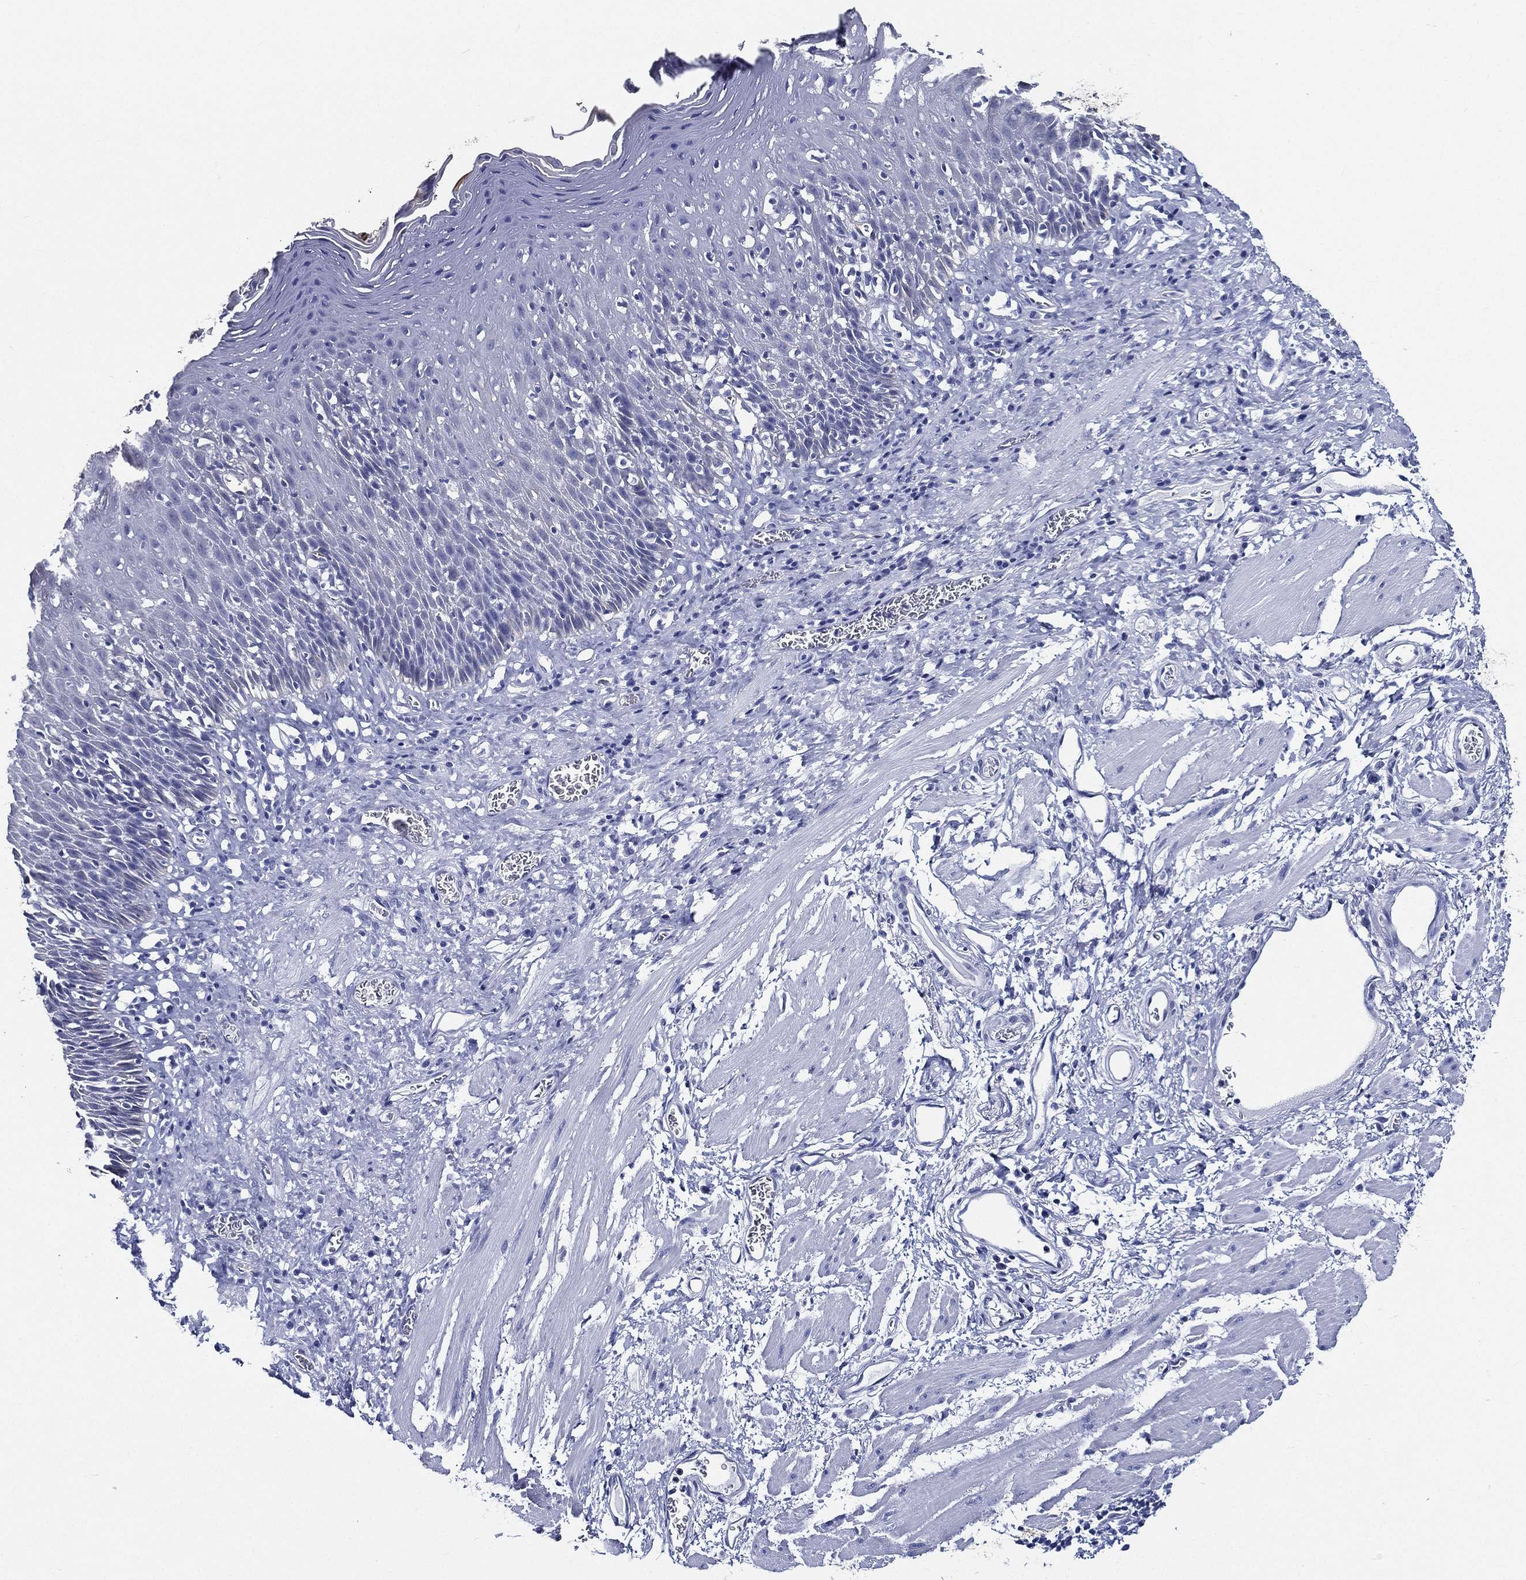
{"staining": {"intensity": "negative", "quantity": "none", "location": "none"}, "tissue": "esophagus", "cell_type": "Squamous epithelial cells", "image_type": "normal", "snomed": [{"axis": "morphology", "description": "Normal tissue, NOS"}, {"axis": "morphology", "description": "Adenocarcinoma, NOS"}, {"axis": "topography", "description": "Esophagus"}, {"axis": "topography", "description": "Stomach, upper"}], "caption": "This image is of benign esophagus stained with immunohistochemistry to label a protein in brown with the nuclei are counter-stained blue. There is no staining in squamous epithelial cells.", "gene": "NEDD9", "patient": {"sex": "male", "age": 74}}